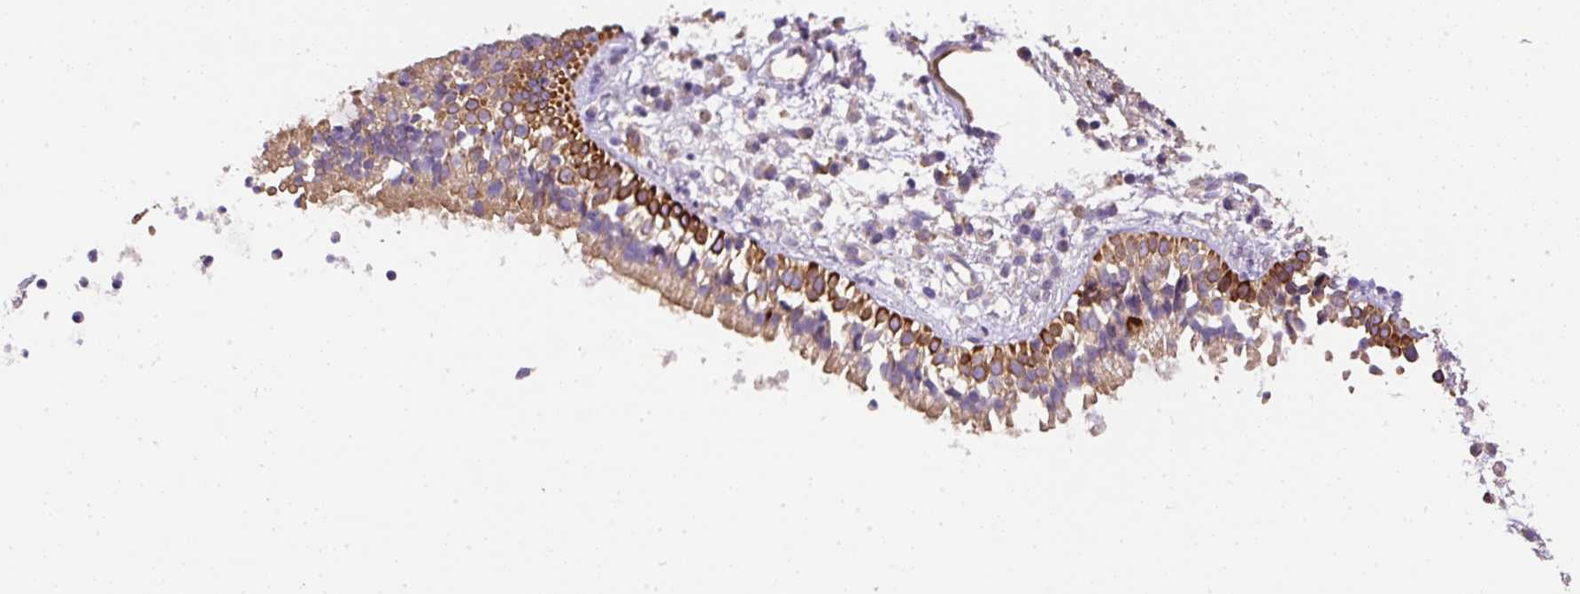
{"staining": {"intensity": "strong", "quantity": ">75%", "location": "cytoplasmic/membranous"}, "tissue": "nasopharynx", "cell_type": "Respiratory epithelial cells", "image_type": "normal", "snomed": [{"axis": "morphology", "description": "Normal tissue, NOS"}, {"axis": "topography", "description": "Nasopharynx"}], "caption": "A histopathology image of nasopharynx stained for a protein shows strong cytoplasmic/membranous brown staining in respiratory epithelial cells. (DAB IHC with brightfield microscopy, high magnification).", "gene": "DAPK1", "patient": {"sex": "male", "age": 21}}